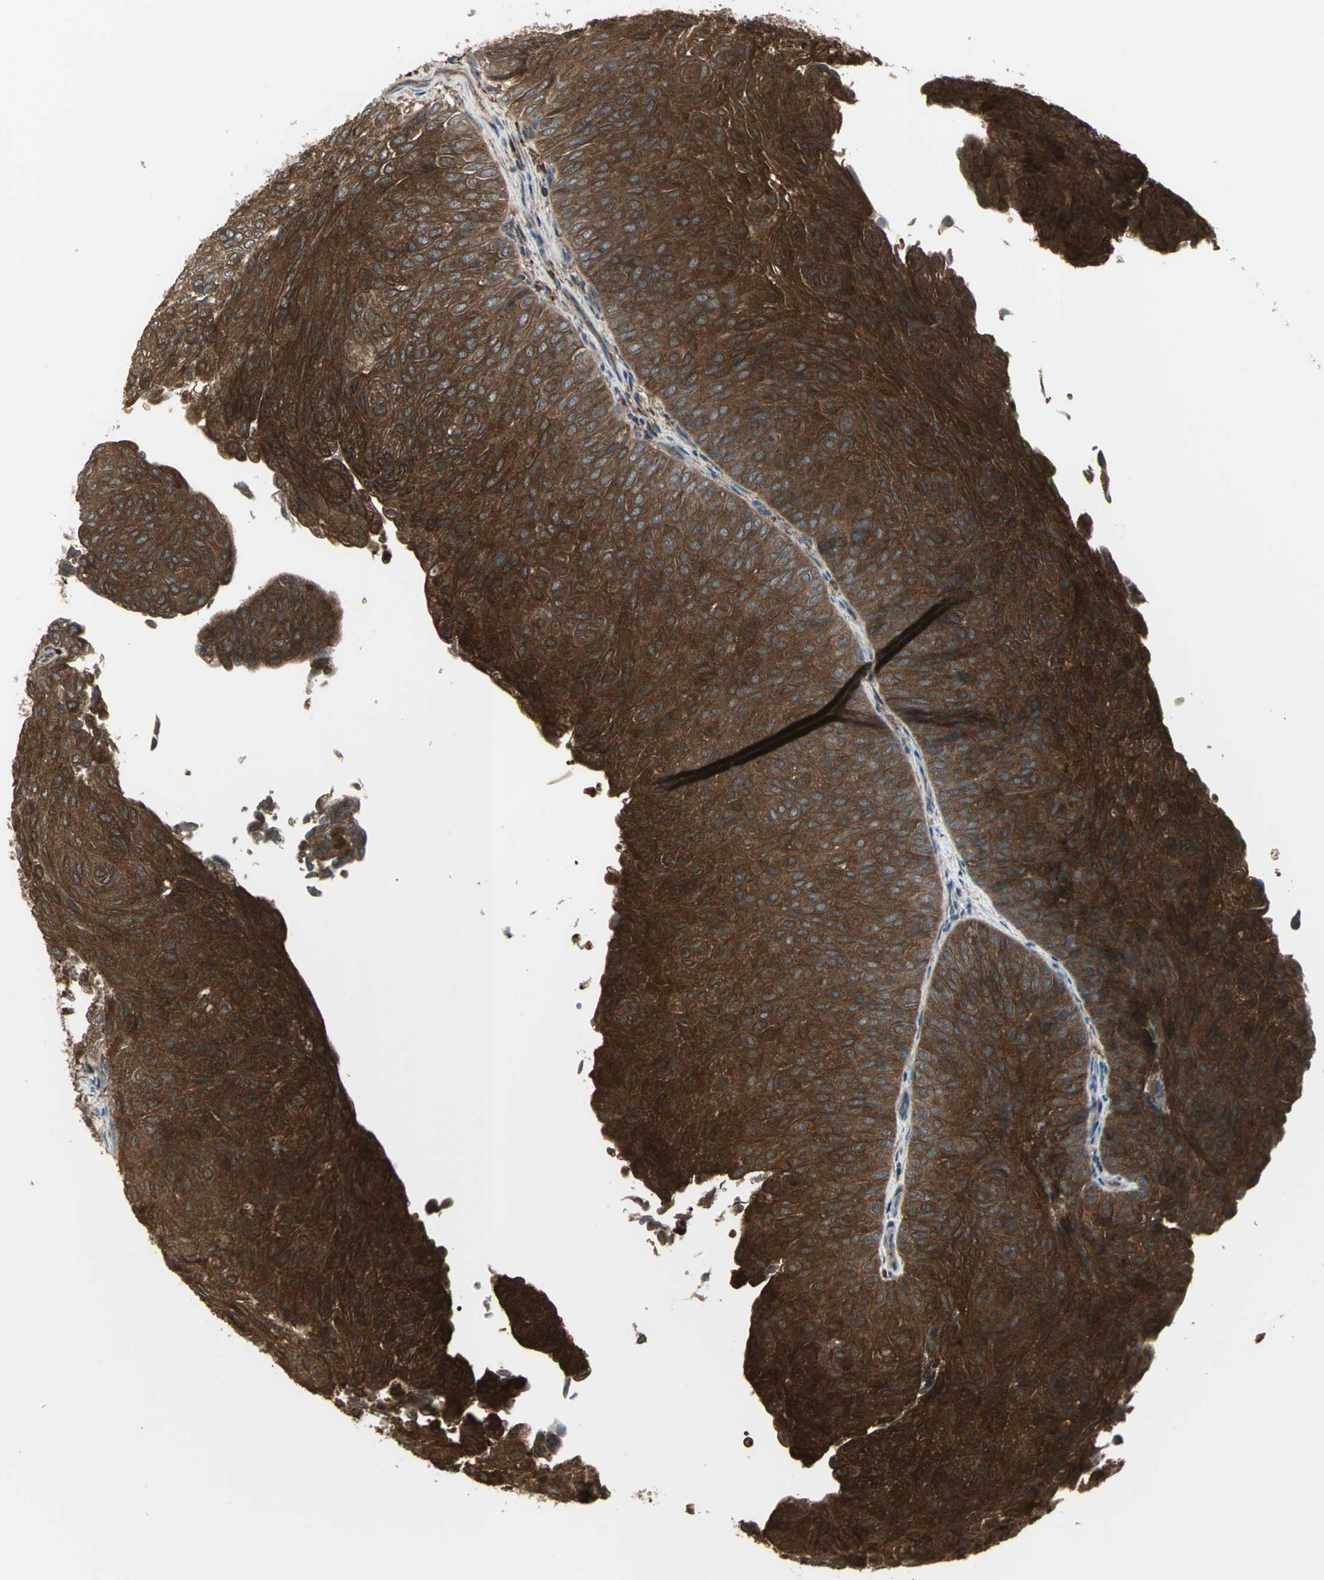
{"staining": {"intensity": "strong", "quantity": ">75%", "location": "cytoplasmic/membranous"}, "tissue": "urothelial cancer", "cell_type": "Tumor cells", "image_type": "cancer", "snomed": [{"axis": "morphology", "description": "Urothelial carcinoma, Low grade"}, {"axis": "topography", "description": "Urinary bladder"}], "caption": "The micrograph exhibits staining of urothelial cancer, revealing strong cytoplasmic/membranous protein expression (brown color) within tumor cells.", "gene": "PRXL2B", "patient": {"sex": "male", "age": 78}}